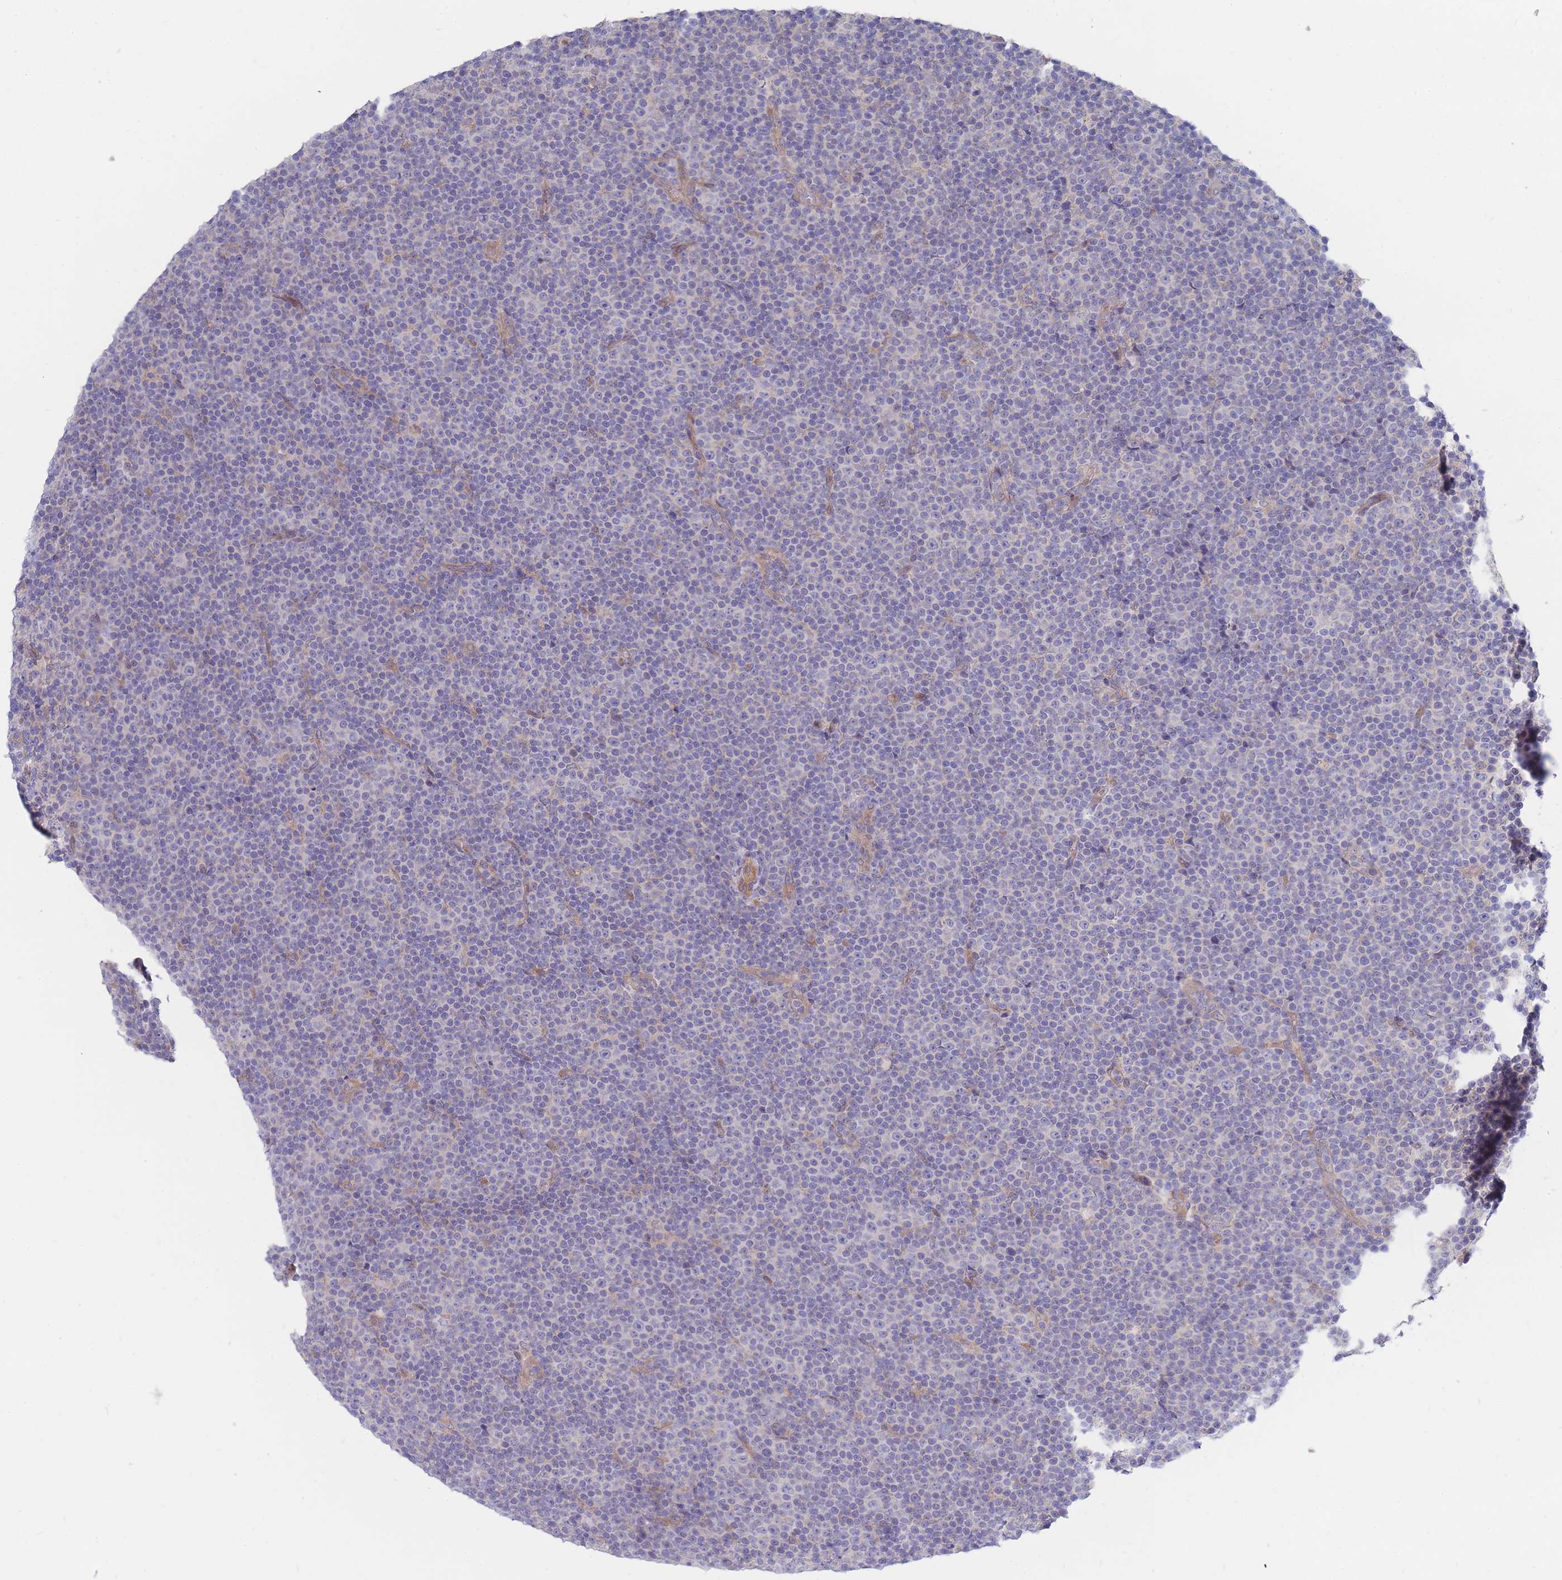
{"staining": {"intensity": "negative", "quantity": "none", "location": "none"}, "tissue": "lymphoma", "cell_type": "Tumor cells", "image_type": "cancer", "snomed": [{"axis": "morphology", "description": "Malignant lymphoma, non-Hodgkin's type, Low grade"}, {"axis": "topography", "description": "Lymph node"}], "caption": "IHC of lymphoma demonstrates no expression in tumor cells.", "gene": "NUB1", "patient": {"sex": "female", "age": 67}}